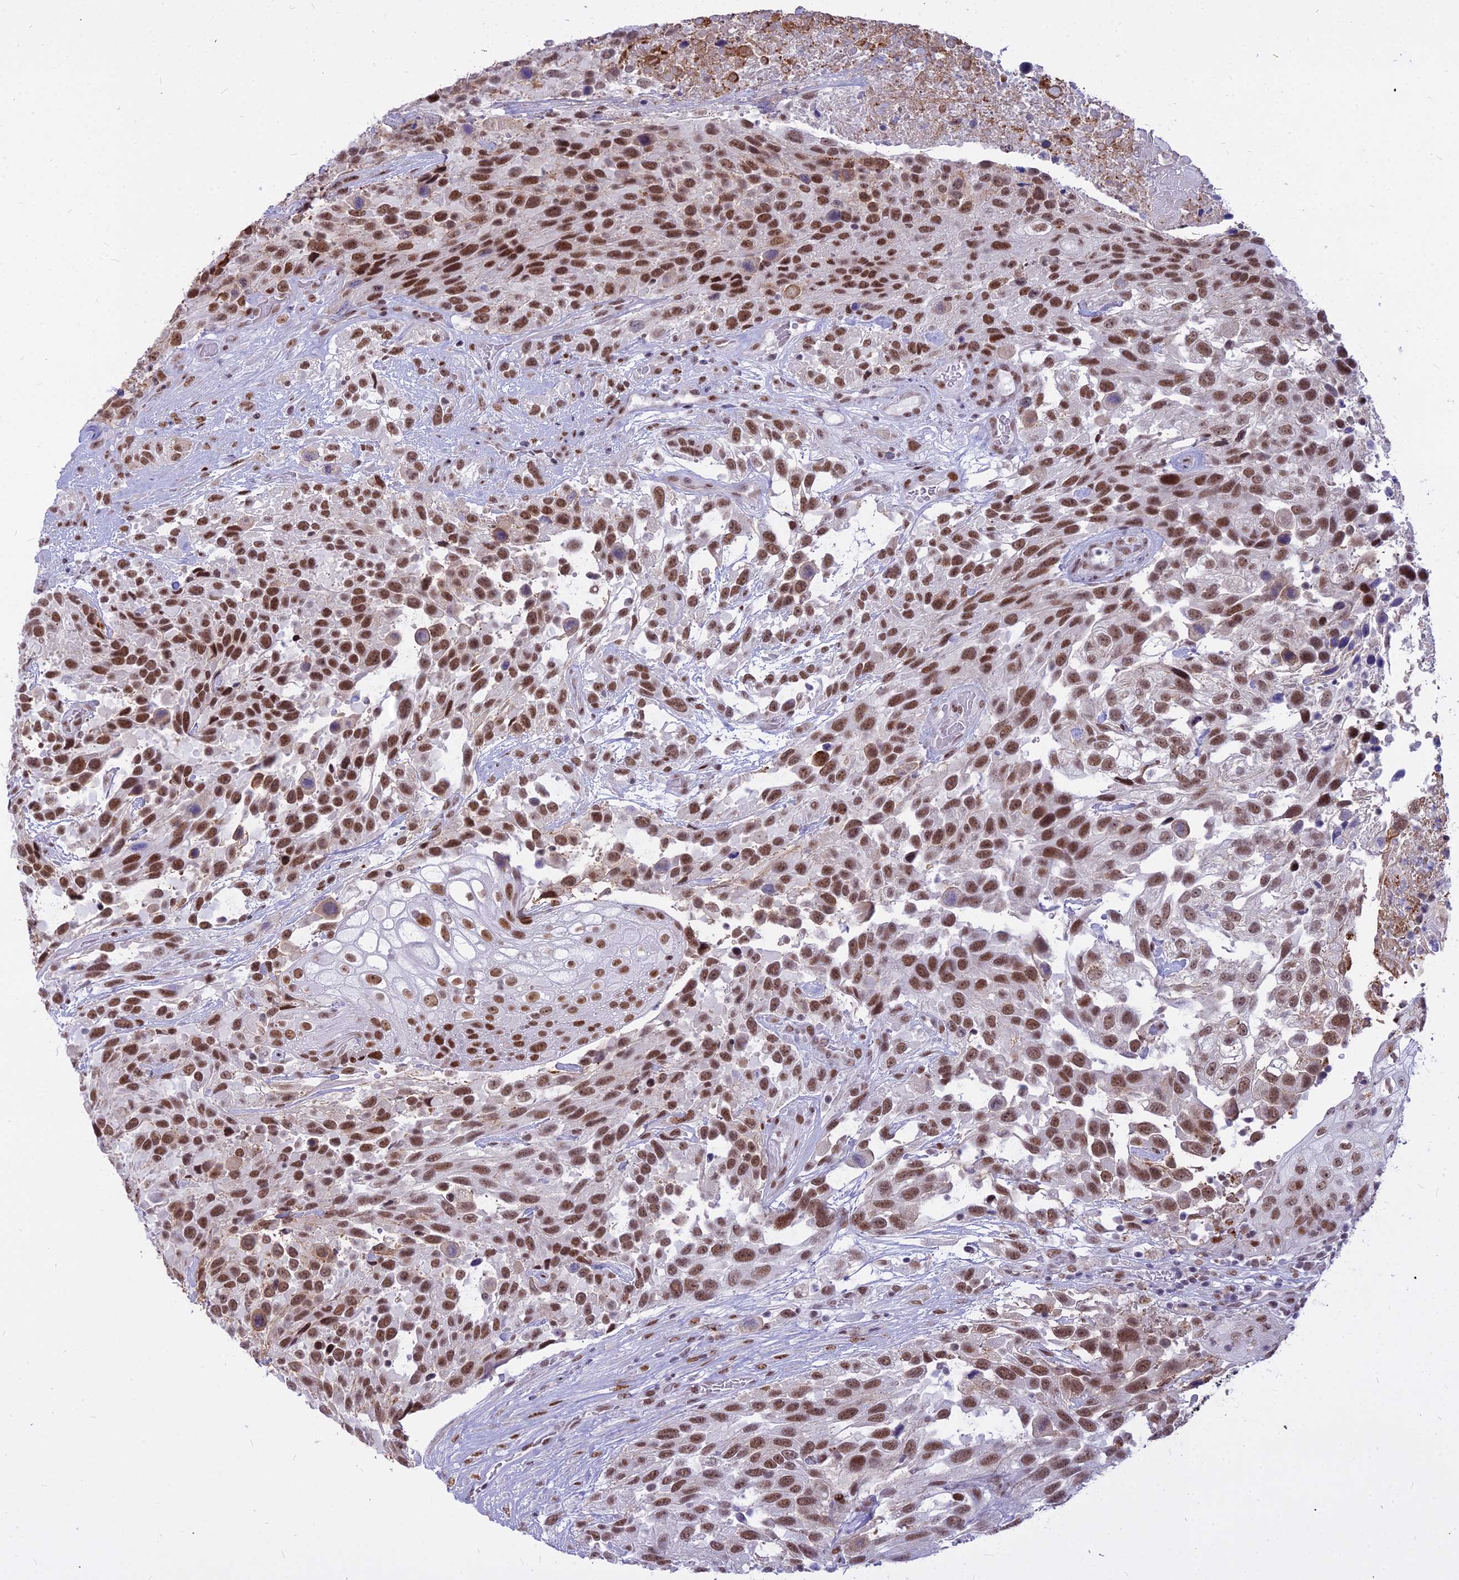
{"staining": {"intensity": "moderate", "quantity": ">75%", "location": "nuclear"}, "tissue": "urothelial cancer", "cell_type": "Tumor cells", "image_type": "cancer", "snomed": [{"axis": "morphology", "description": "Urothelial carcinoma, High grade"}, {"axis": "topography", "description": "Urinary bladder"}], "caption": "DAB (3,3'-diaminobenzidine) immunohistochemical staining of human urothelial cancer reveals moderate nuclear protein staining in about >75% of tumor cells.", "gene": "ALG10", "patient": {"sex": "female", "age": 70}}